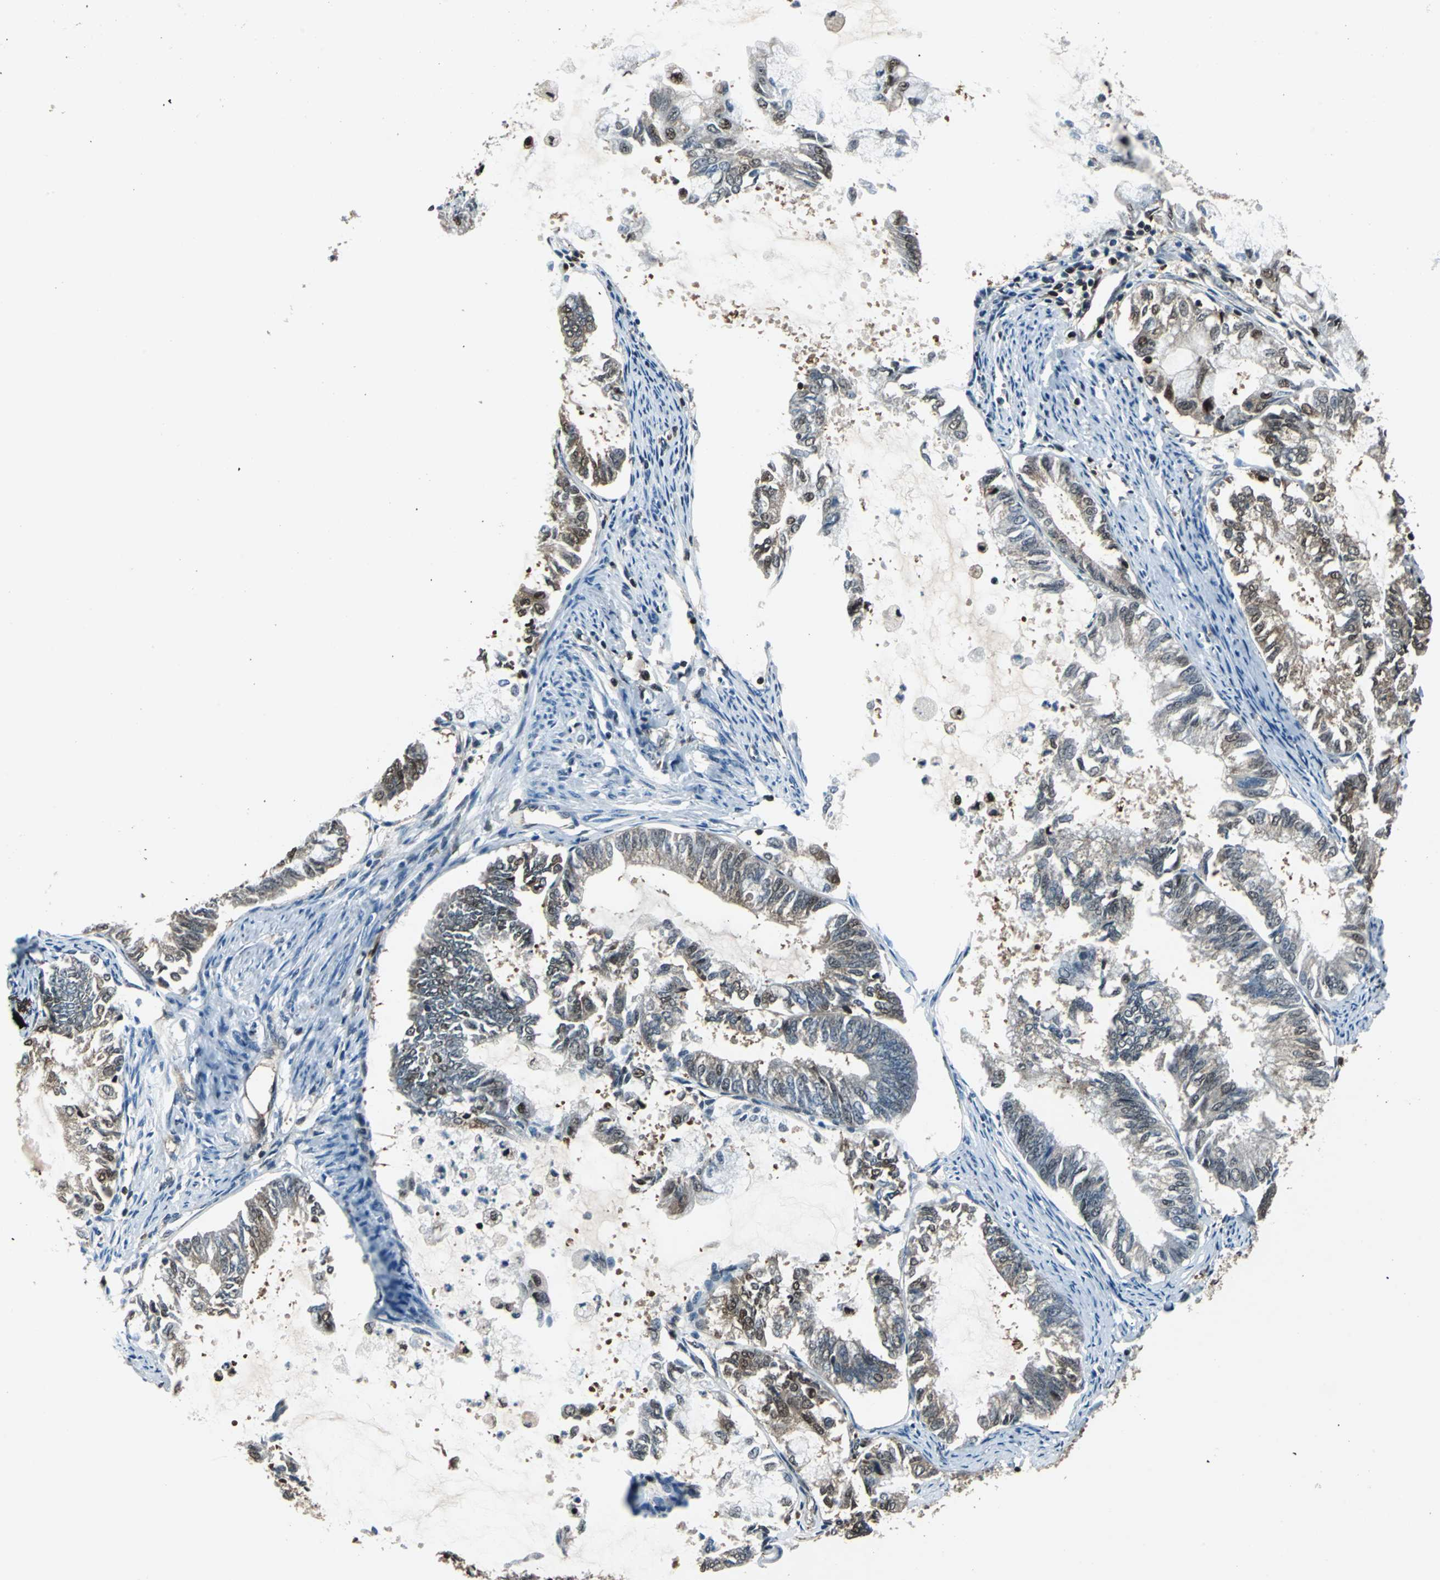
{"staining": {"intensity": "negative", "quantity": "none", "location": "none"}, "tissue": "endometrial cancer", "cell_type": "Tumor cells", "image_type": "cancer", "snomed": [{"axis": "morphology", "description": "Adenocarcinoma, NOS"}, {"axis": "topography", "description": "Endometrium"}], "caption": "There is no significant staining in tumor cells of endometrial cancer (adenocarcinoma).", "gene": "PSME1", "patient": {"sex": "female", "age": 86}}